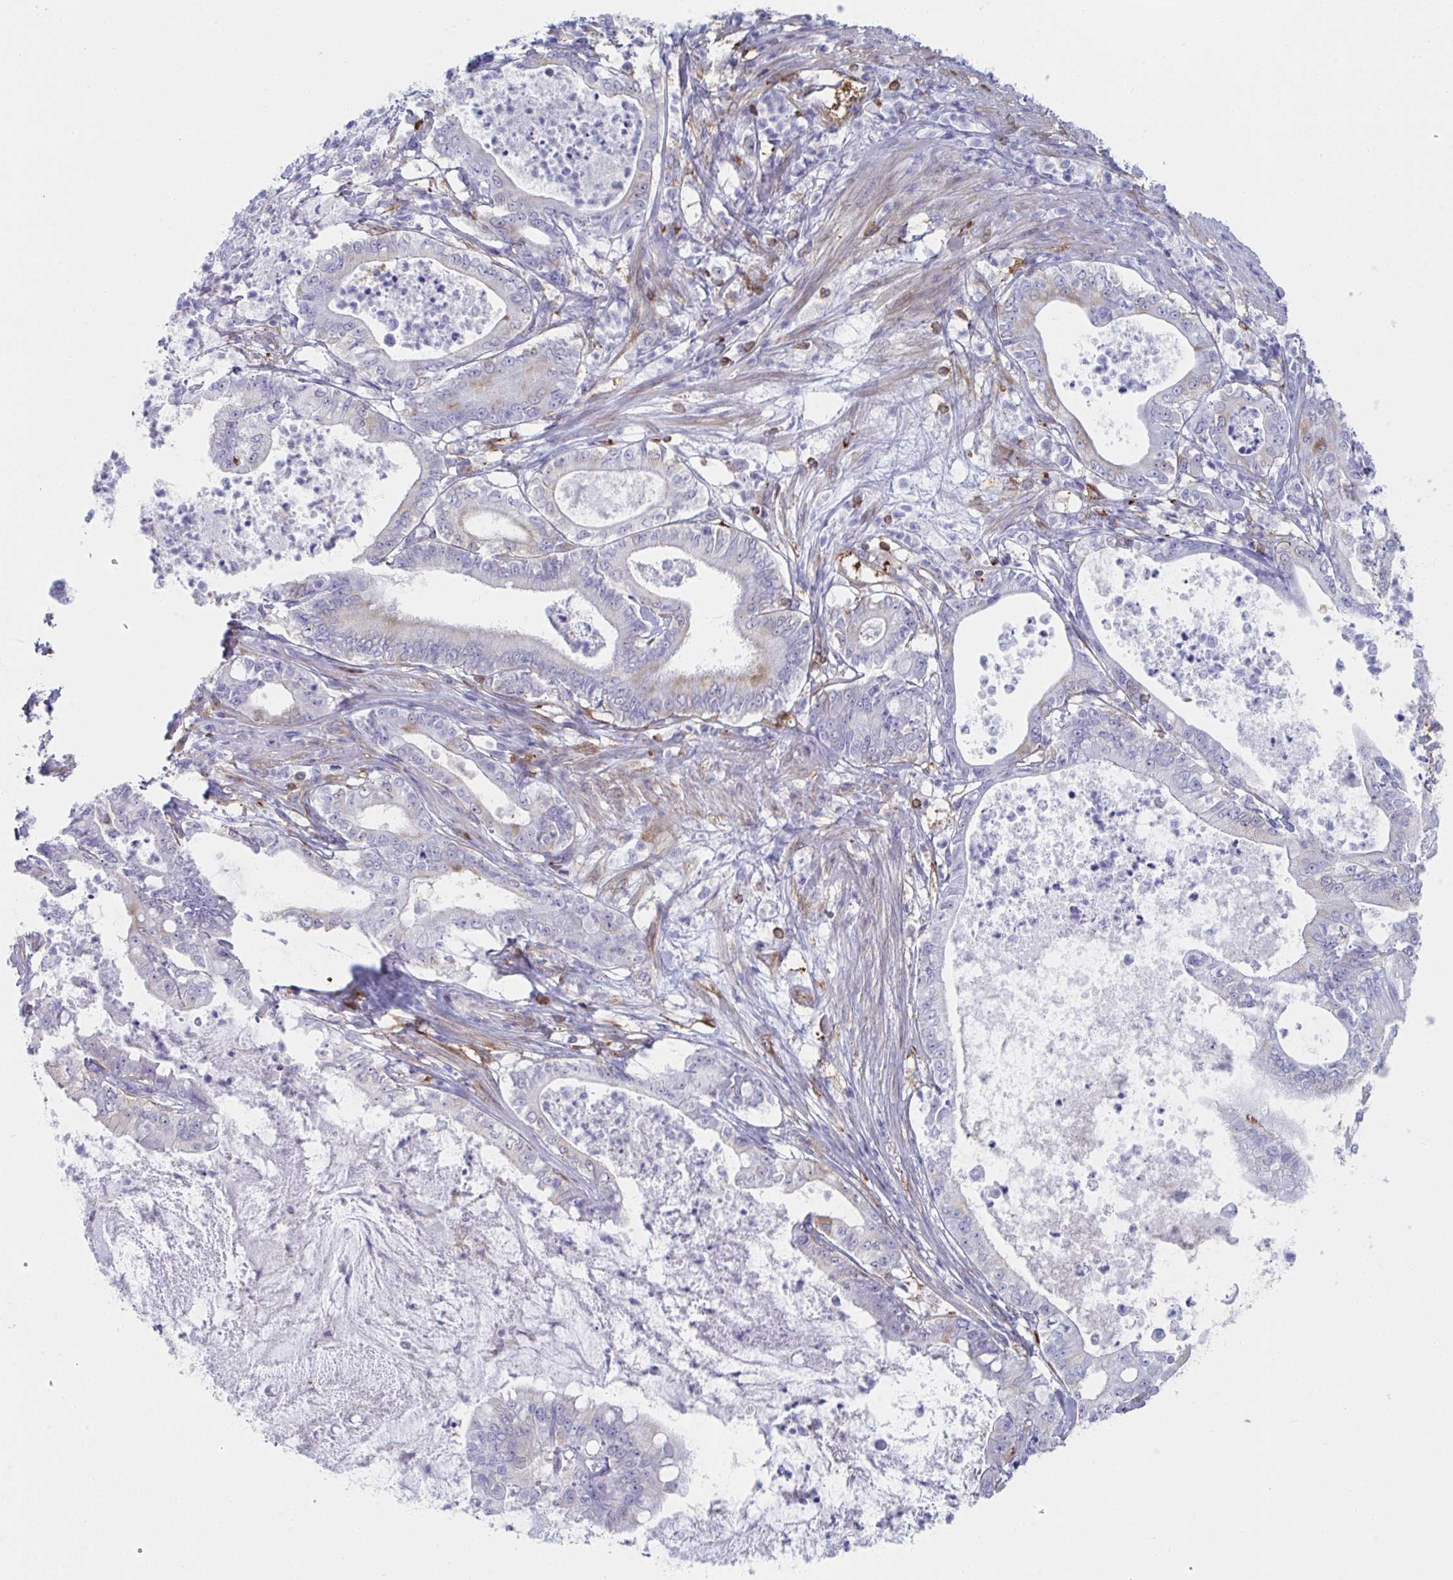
{"staining": {"intensity": "negative", "quantity": "none", "location": "none"}, "tissue": "pancreatic cancer", "cell_type": "Tumor cells", "image_type": "cancer", "snomed": [{"axis": "morphology", "description": "Adenocarcinoma, NOS"}, {"axis": "topography", "description": "Pancreas"}], "caption": "Immunohistochemical staining of human pancreatic adenocarcinoma reveals no significant staining in tumor cells. (DAB immunohistochemistry (IHC) visualized using brightfield microscopy, high magnification).", "gene": "WNK1", "patient": {"sex": "male", "age": 71}}